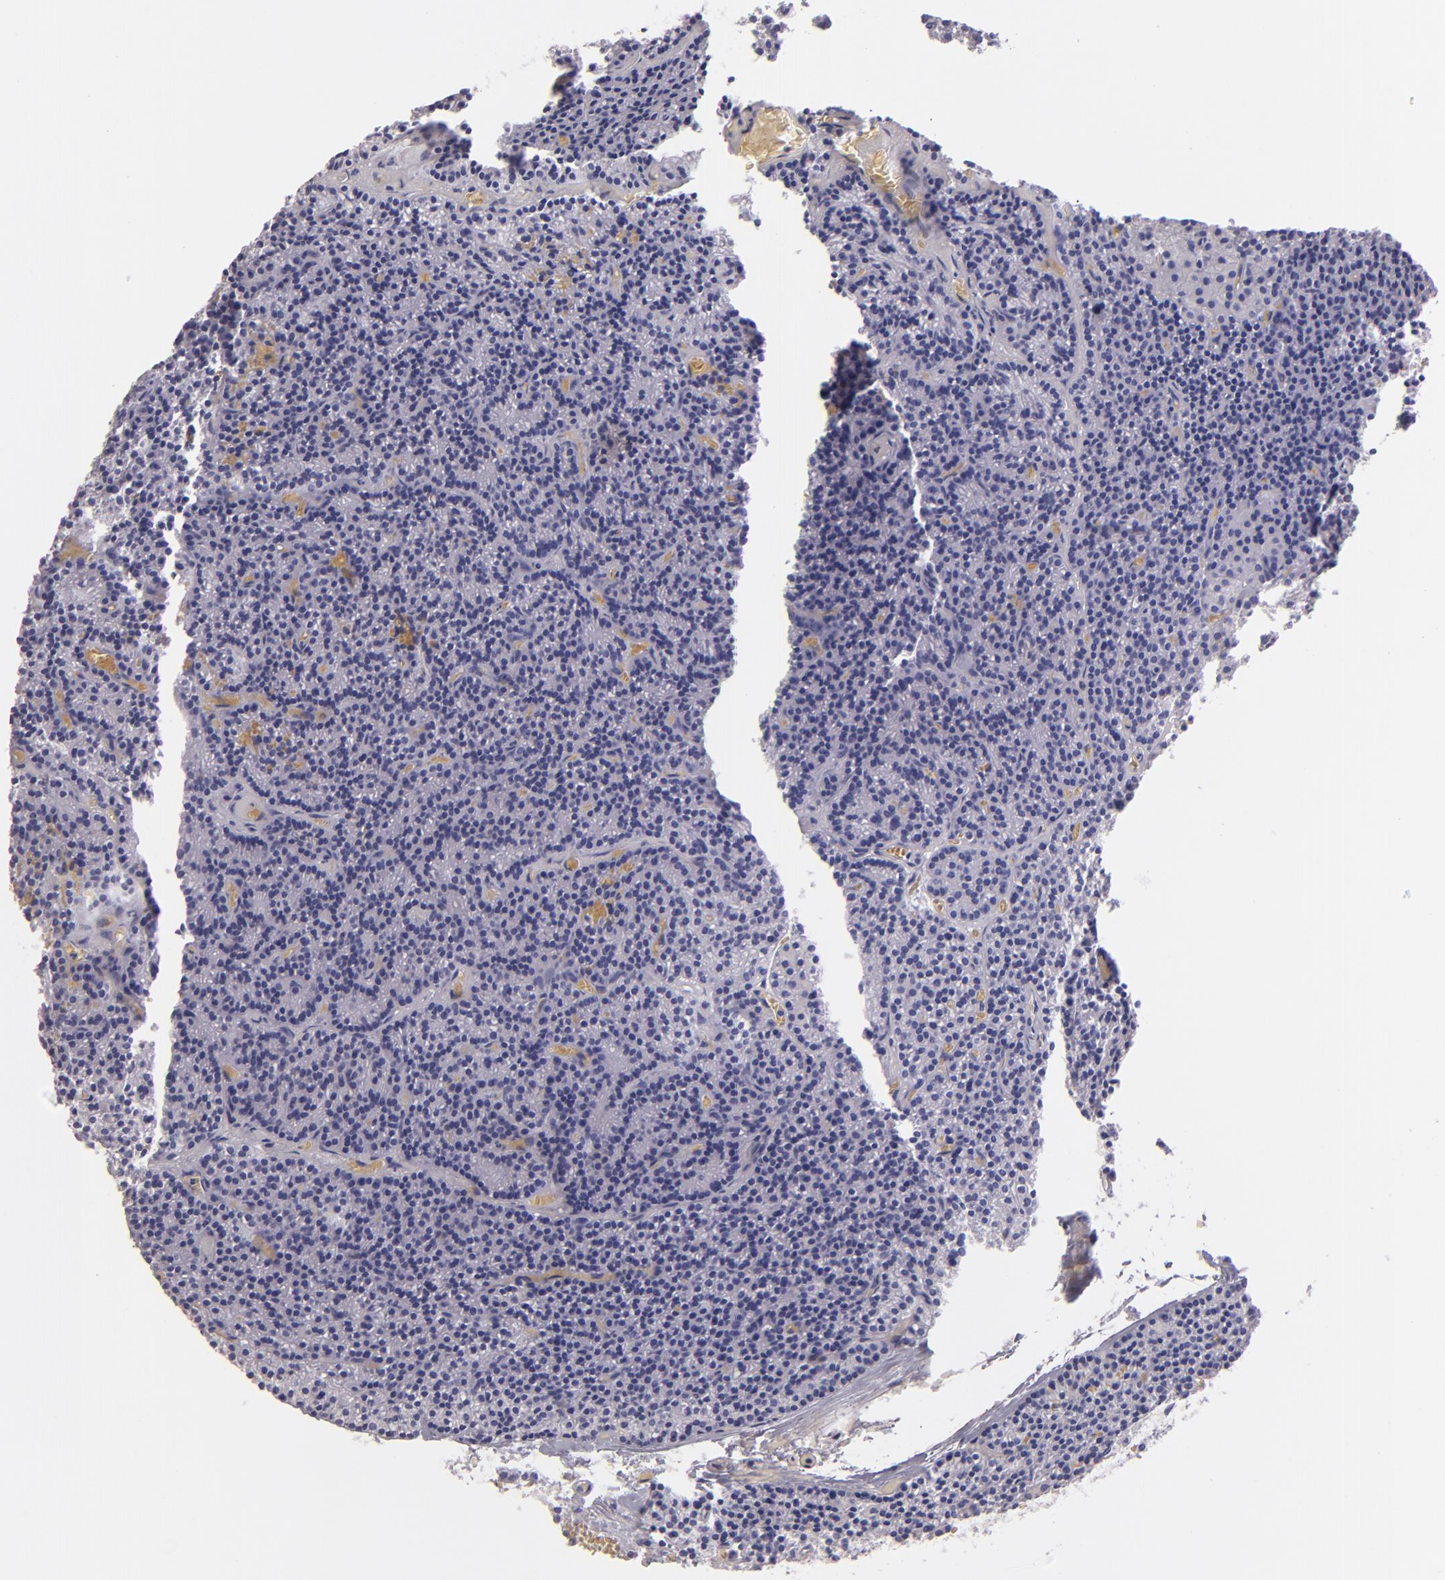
{"staining": {"intensity": "negative", "quantity": "none", "location": "none"}, "tissue": "parathyroid gland", "cell_type": "Glandular cells", "image_type": "normal", "snomed": [{"axis": "morphology", "description": "Normal tissue, NOS"}, {"axis": "topography", "description": "Parathyroid gland"}], "caption": "An immunohistochemistry histopathology image of normal parathyroid gland is shown. There is no staining in glandular cells of parathyroid gland. (IHC, brightfield microscopy, high magnification).", "gene": "MUC5AC", "patient": {"sex": "male", "age": 57}}